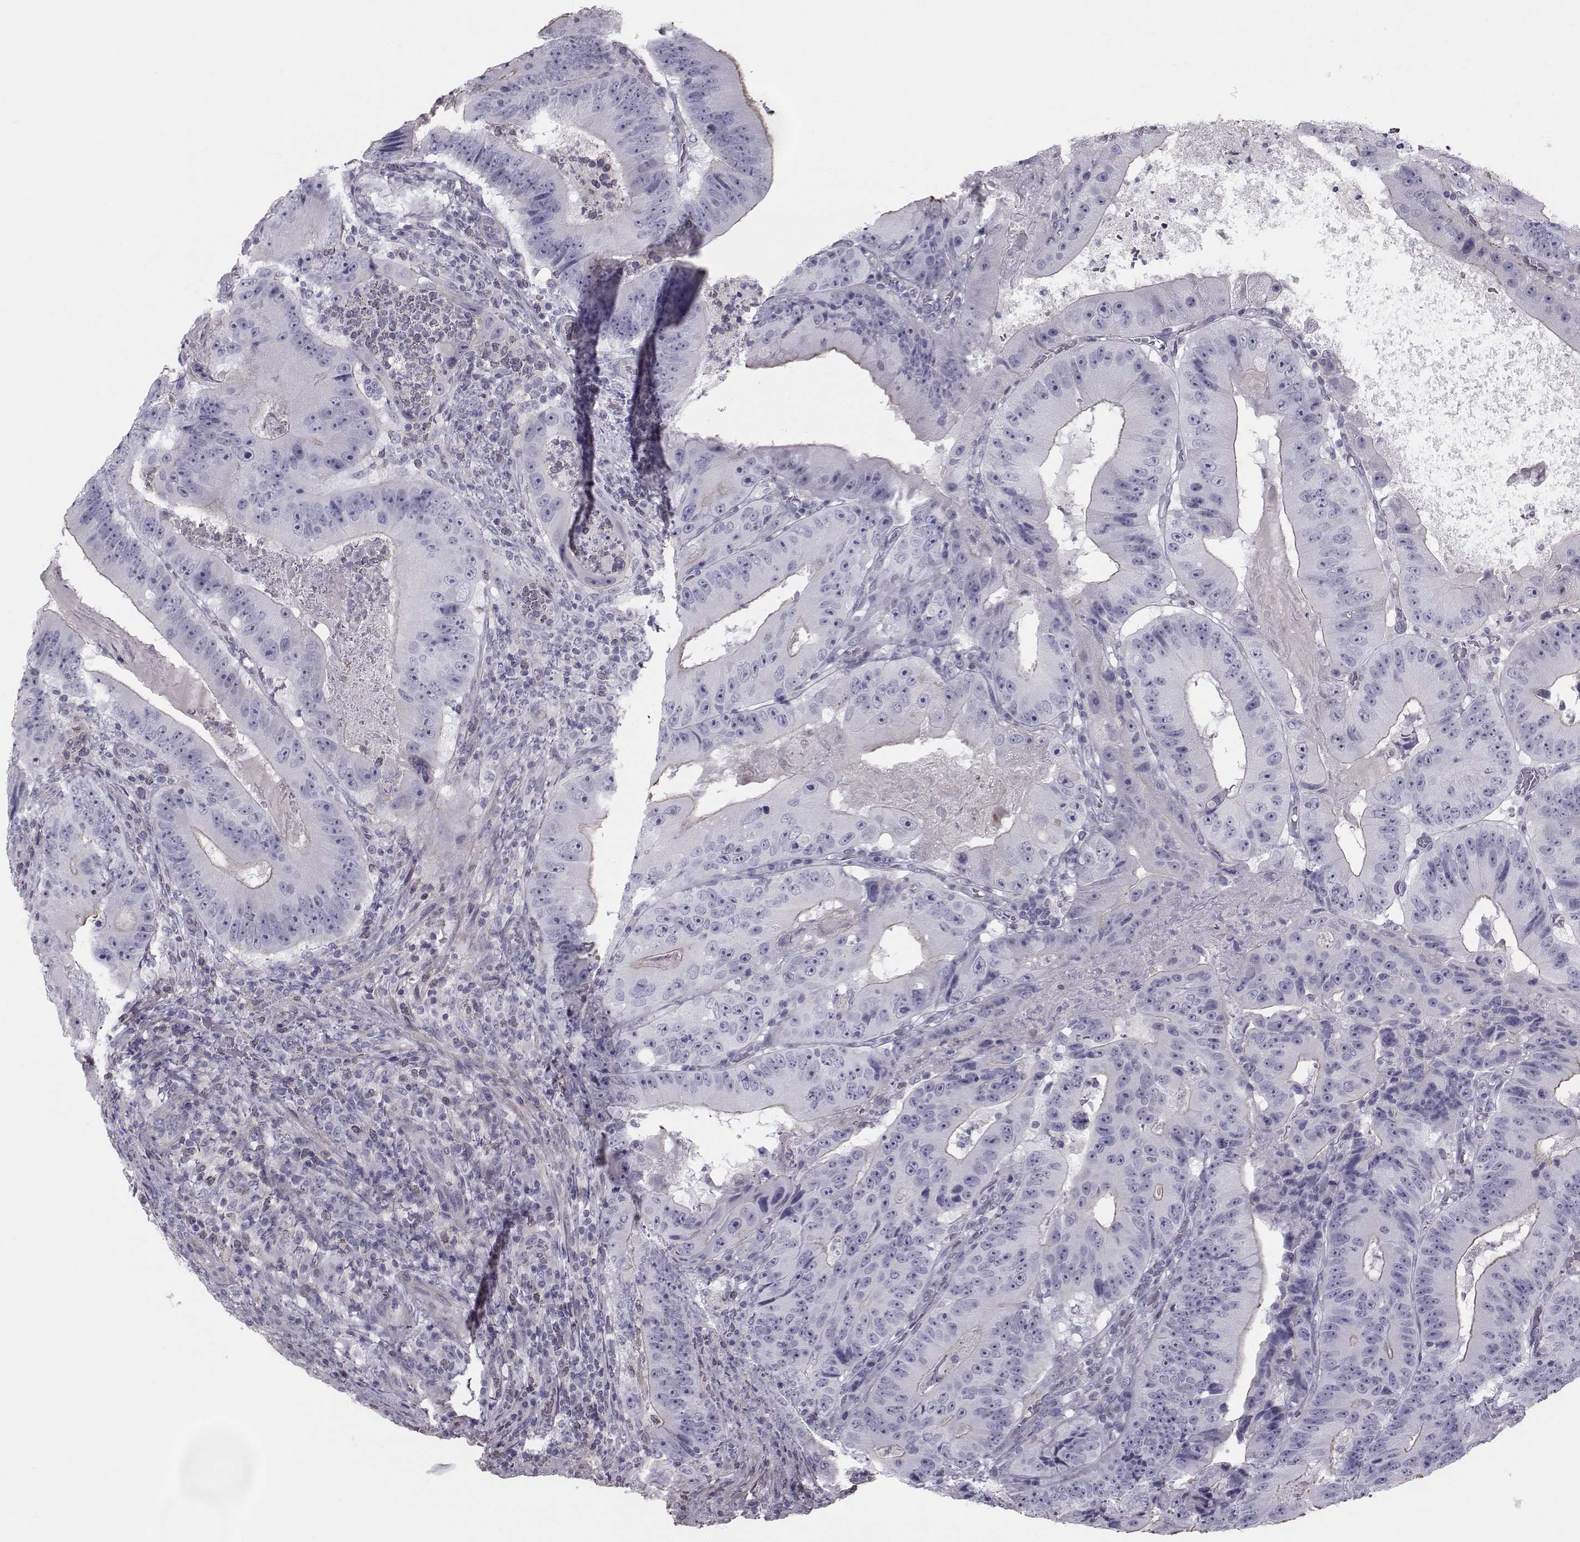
{"staining": {"intensity": "negative", "quantity": "none", "location": "none"}, "tissue": "colorectal cancer", "cell_type": "Tumor cells", "image_type": "cancer", "snomed": [{"axis": "morphology", "description": "Adenocarcinoma, NOS"}, {"axis": "topography", "description": "Colon"}], "caption": "Tumor cells show no significant expression in colorectal adenocarcinoma.", "gene": "GARIN3", "patient": {"sex": "female", "age": 86}}